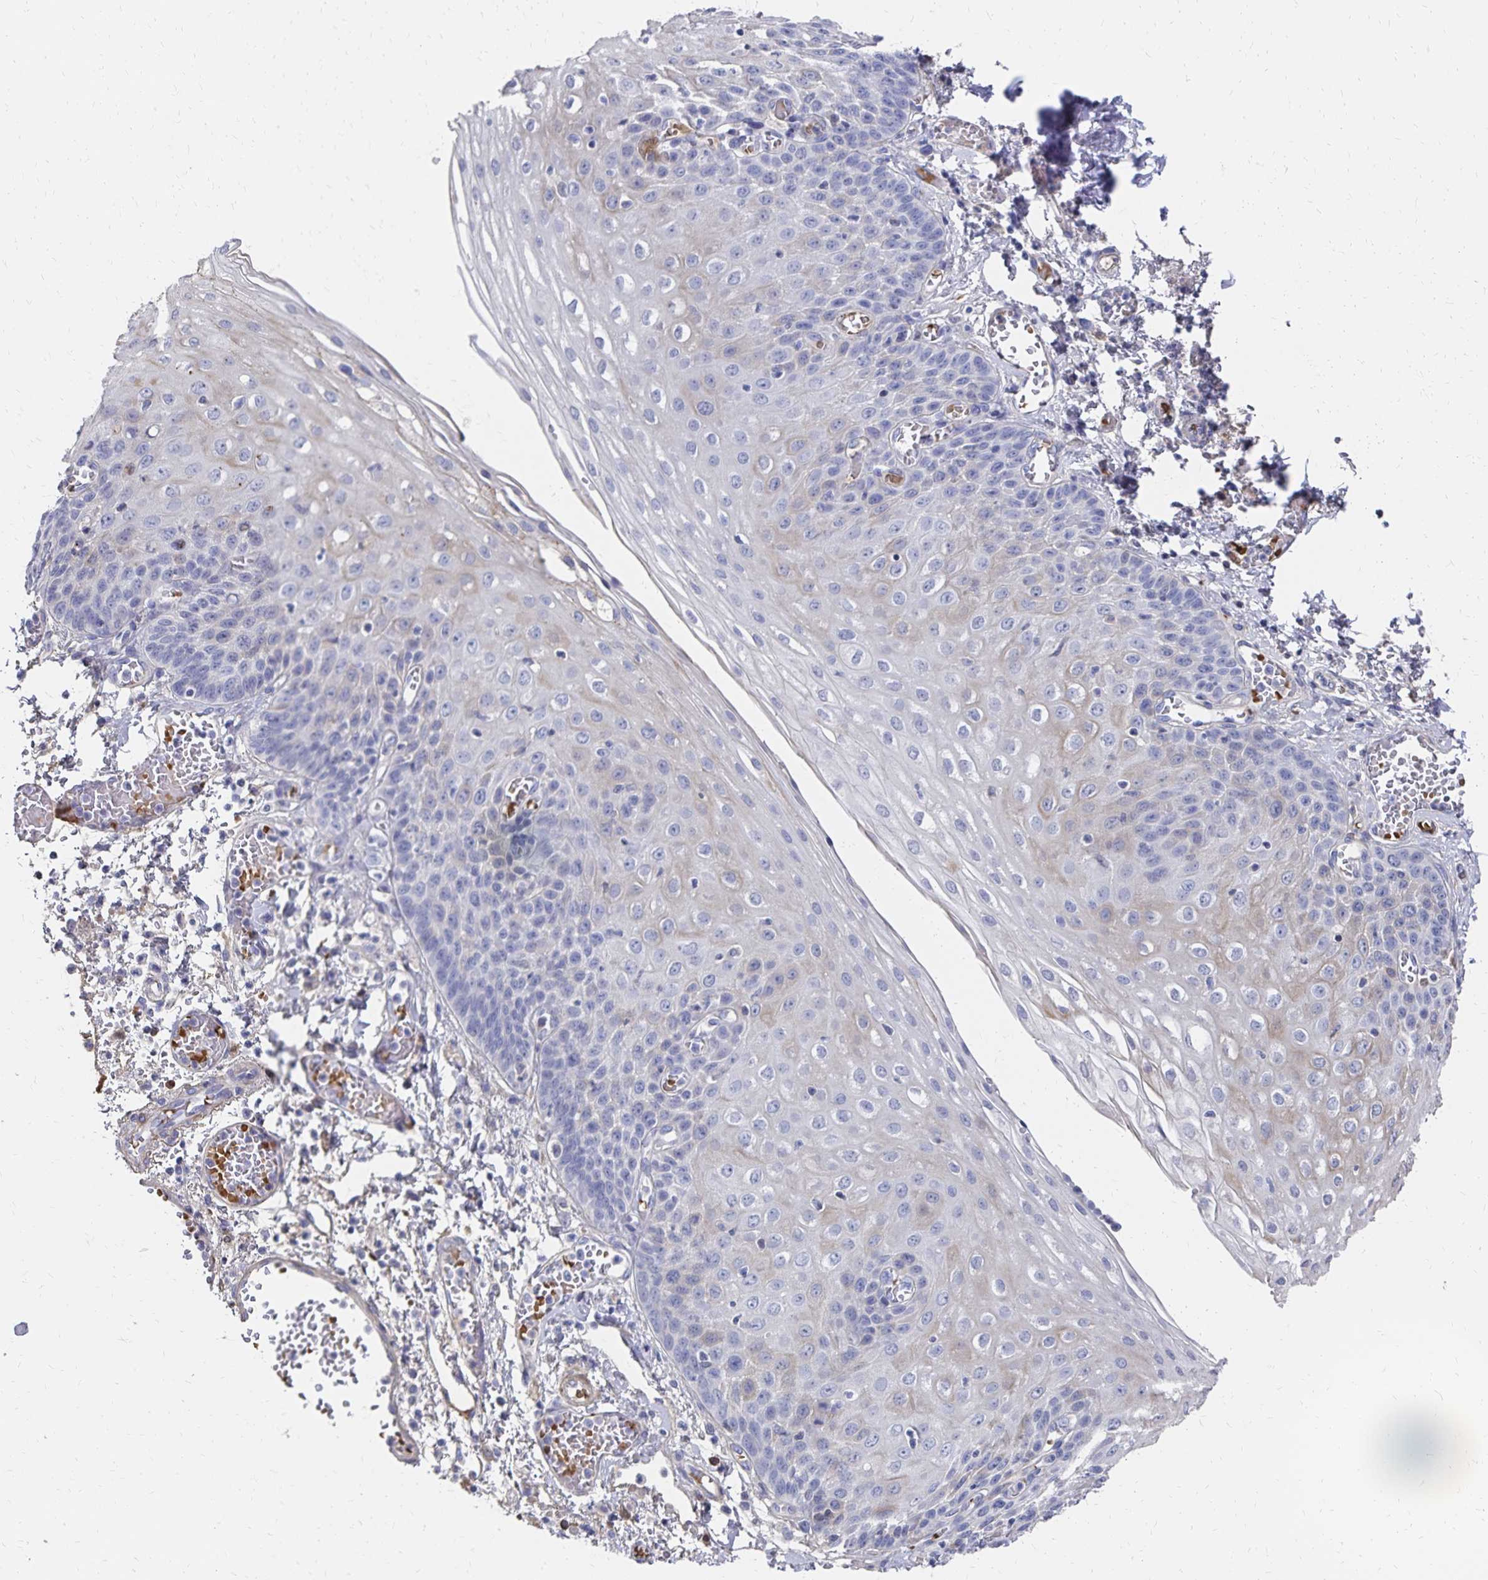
{"staining": {"intensity": "weak", "quantity": "<25%", "location": "cytoplasmic/membranous"}, "tissue": "esophagus", "cell_type": "Squamous epithelial cells", "image_type": "normal", "snomed": [{"axis": "morphology", "description": "Normal tissue, NOS"}, {"axis": "morphology", "description": "Adenocarcinoma, NOS"}, {"axis": "topography", "description": "Esophagus"}], "caption": "There is no significant staining in squamous epithelial cells of esophagus. (Stains: DAB (3,3'-diaminobenzidine) IHC with hematoxylin counter stain, Microscopy: brightfield microscopy at high magnification).", "gene": "KISS1", "patient": {"sex": "male", "age": 81}}